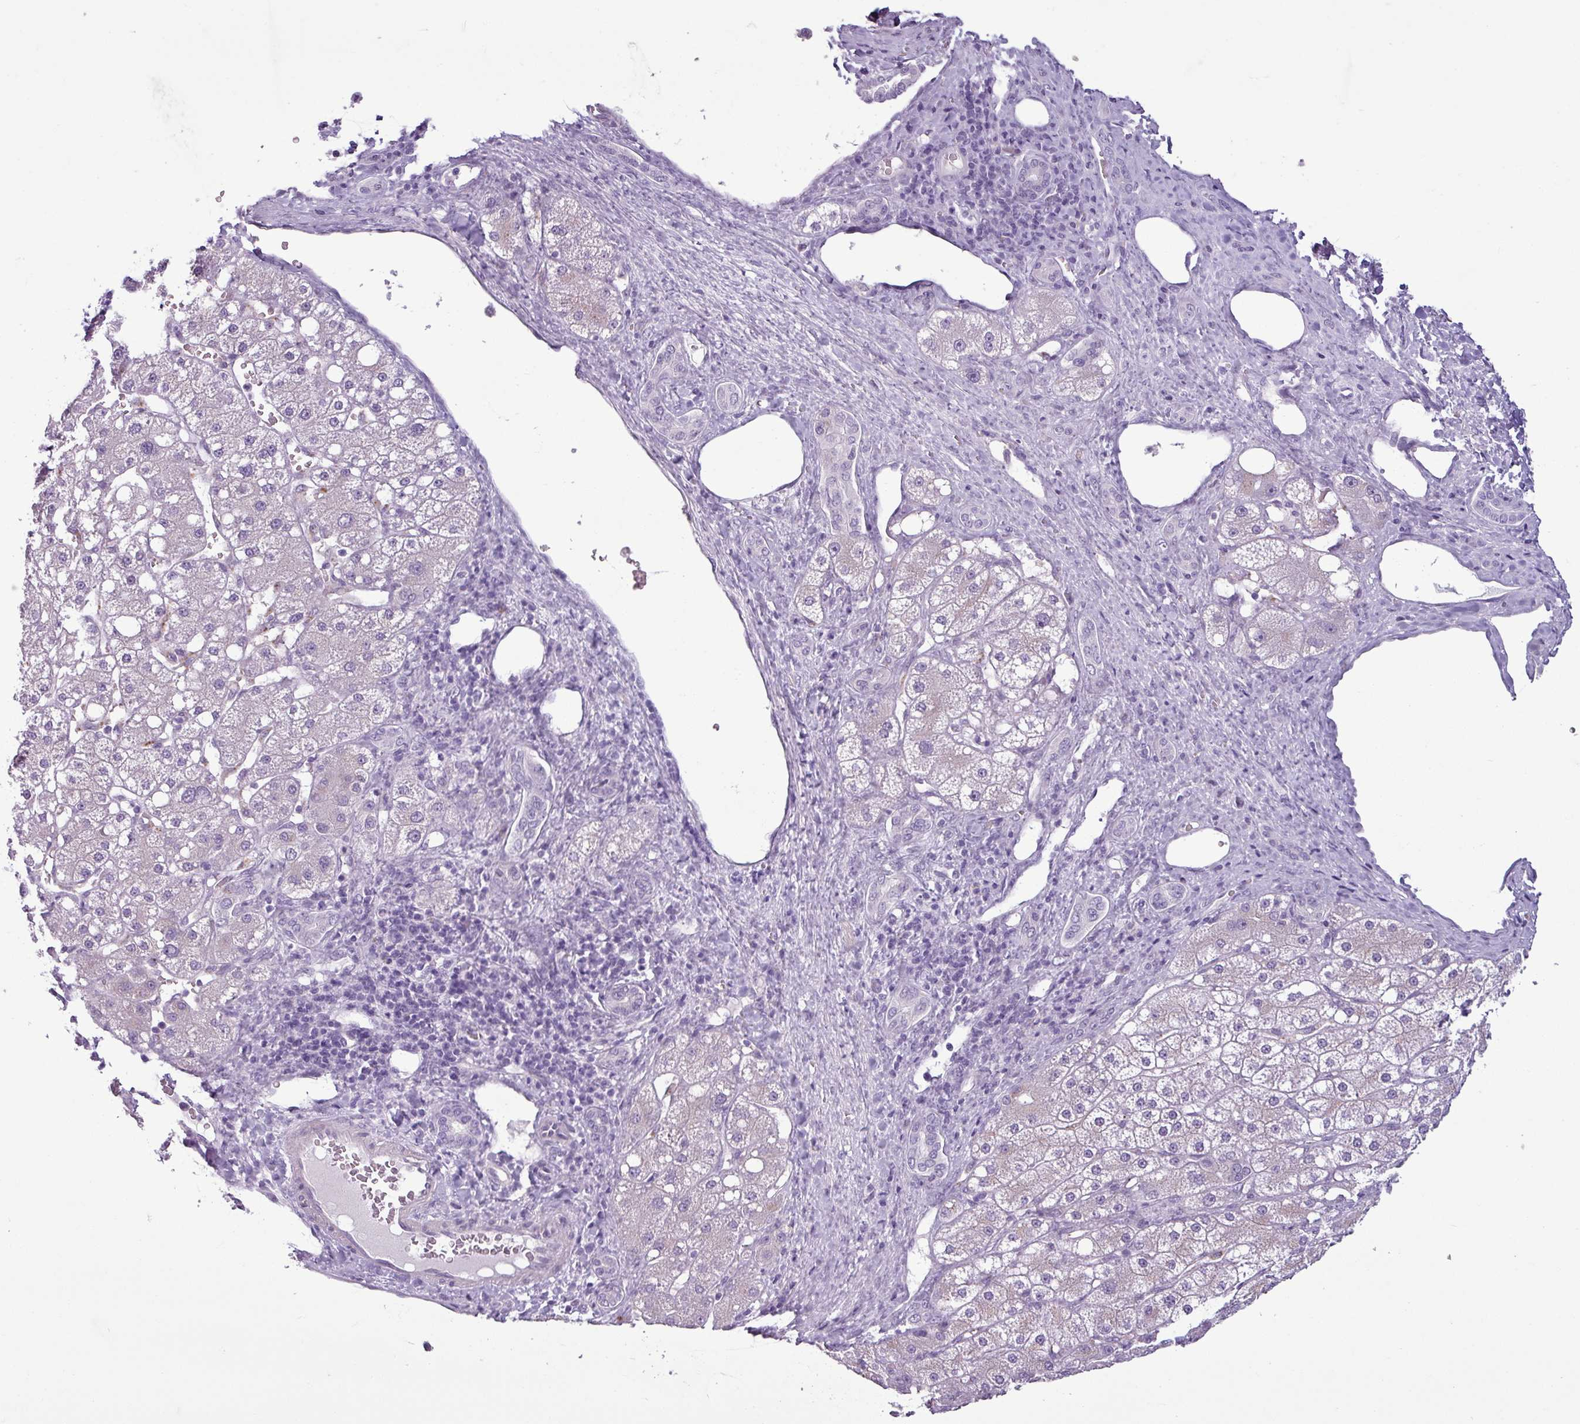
{"staining": {"intensity": "negative", "quantity": "none", "location": "none"}, "tissue": "liver cancer", "cell_type": "Tumor cells", "image_type": "cancer", "snomed": [{"axis": "morphology", "description": "Carcinoma, Hepatocellular, NOS"}, {"axis": "topography", "description": "Liver"}], "caption": "Tumor cells show no significant staining in liver cancer.", "gene": "C9orf24", "patient": {"sex": "male", "age": 67}}